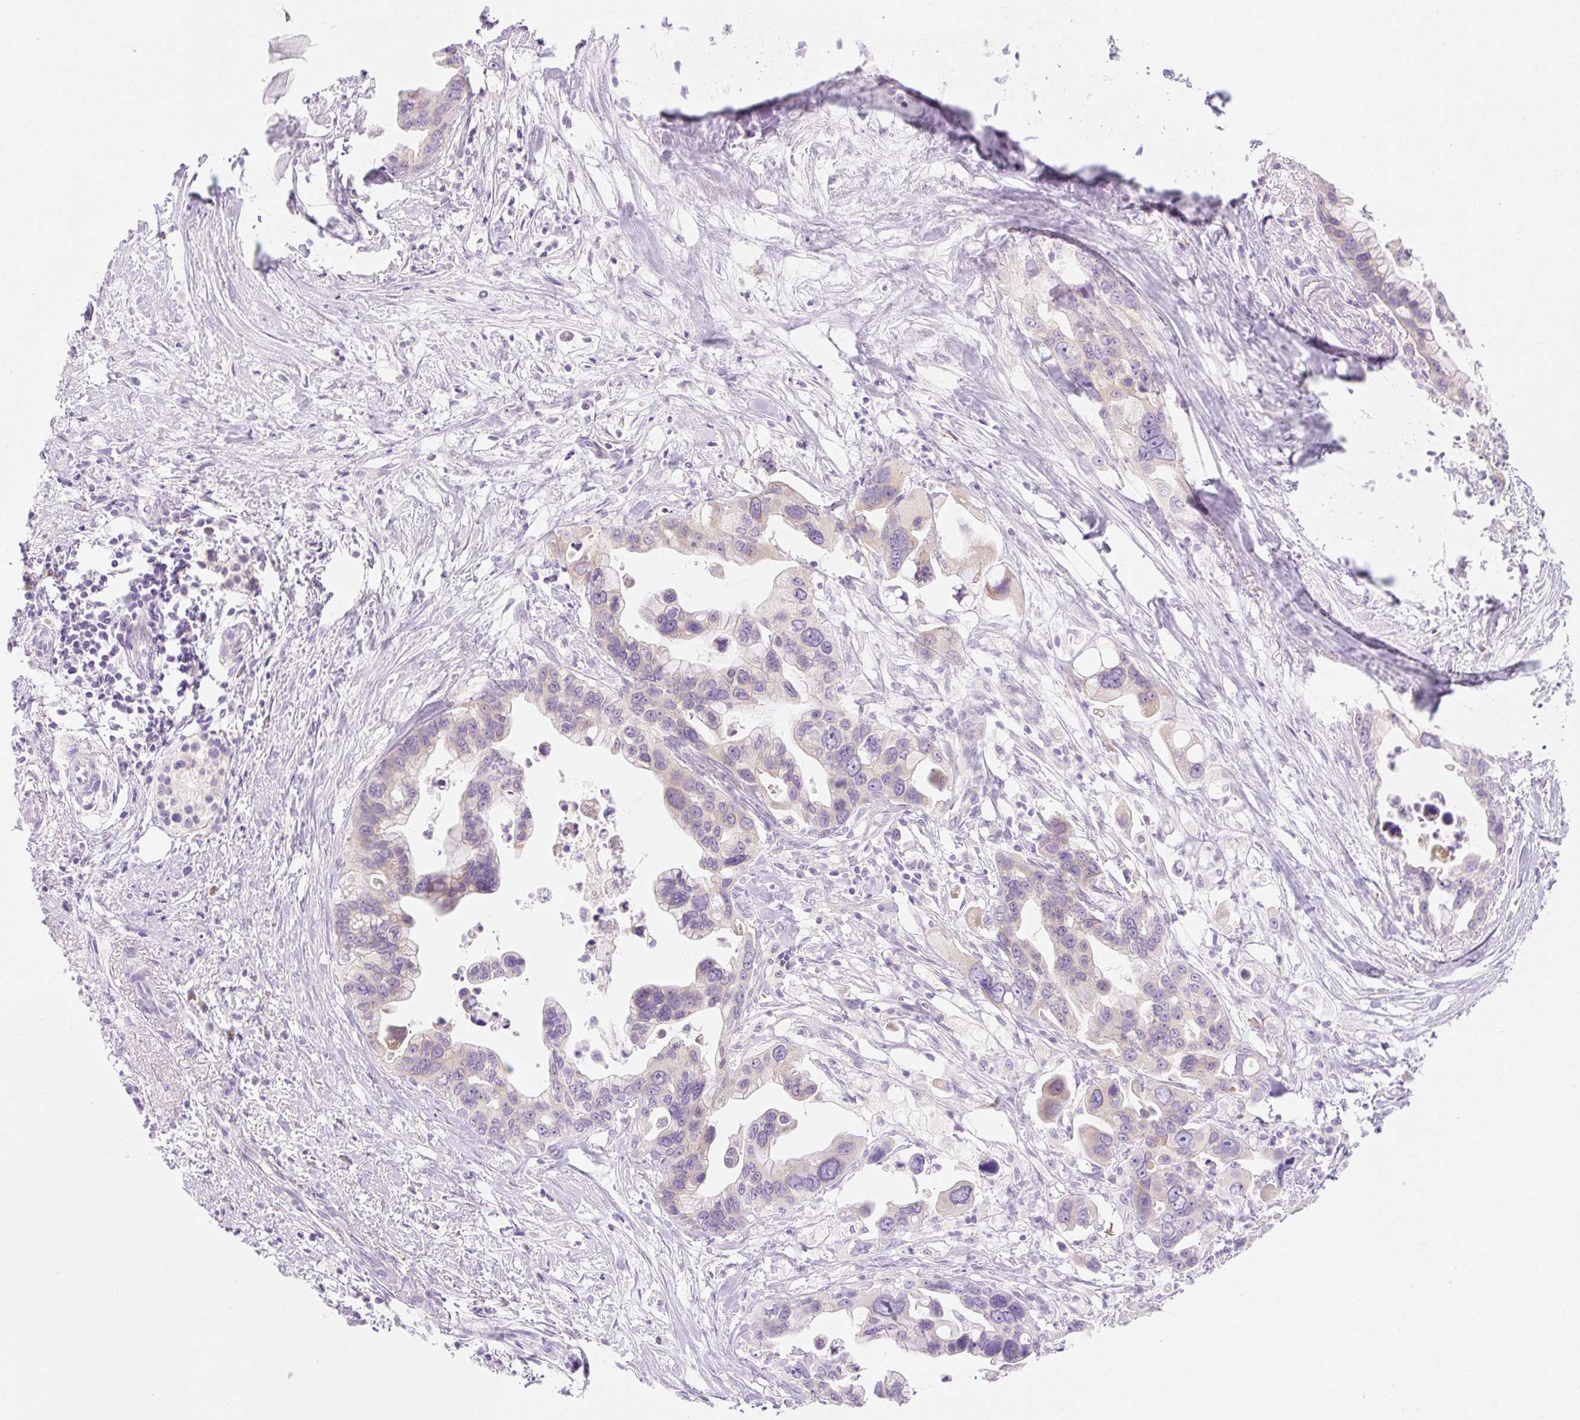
{"staining": {"intensity": "weak", "quantity": "25%-75%", "location": "cytoplasmic/membranous"}, "tissue": "pancreatic cancer", "cell_type": "Tumor cells", "image_type": "cancer", "snomed": [{"axis": "morphology", "description": "Adenocarcinoma, NOS"}, {"axis": "topography", "description": "Pancreas"}], "caption": "Immunohistochemical staining of human pancreatic cancer (adenocarcinoma) displays low levels of weak cytoplasmic/membranous expression in approximately 25%-75% of tumor cells.", "gene": "MYO1D", "patient": {"sex": "female", "age": 83}}